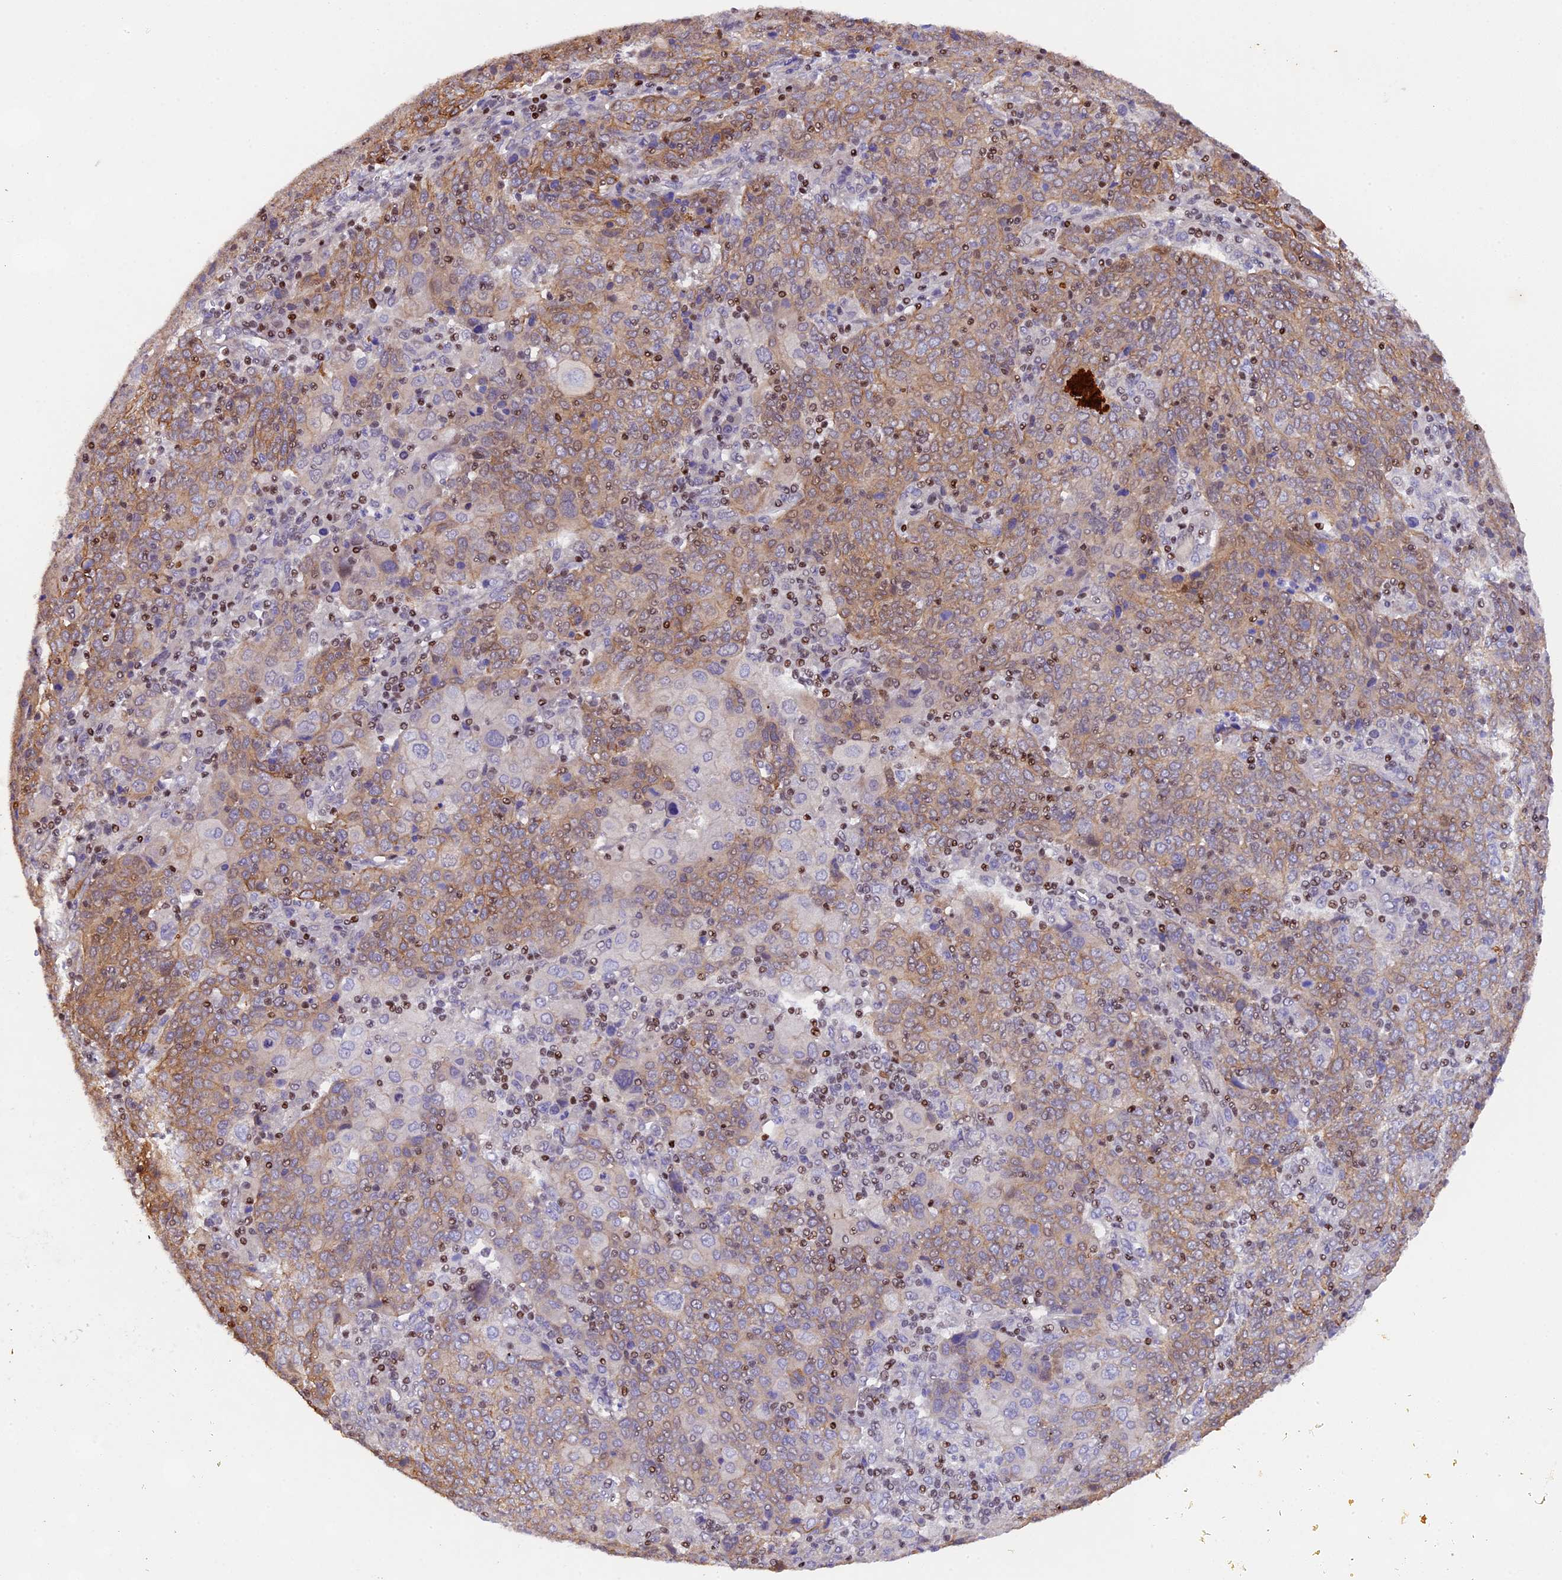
{"staining": {"intensity": "weak", "quantity": ">75%", "location": "cytoplasmic/membranous"}, "tissue": "cervical cancer", "cell_type": "Tumor cells", "image_type": "cancer", "snomed": [{"axis": "morphology", "description": "Squamous cell carcinoma, NOS"}, {"axis": "topography", "description": "Cervix"}], "caption": "DAB immunohistochemical staining of human cervical squamous cell carcinoma displays weak cytoplasmic/membranous protein expression in approximately >75% of tumor cells. Nuclei are stained in blue.", "gene": "SP4", "patient": {"sex": "female", "age": 67}}